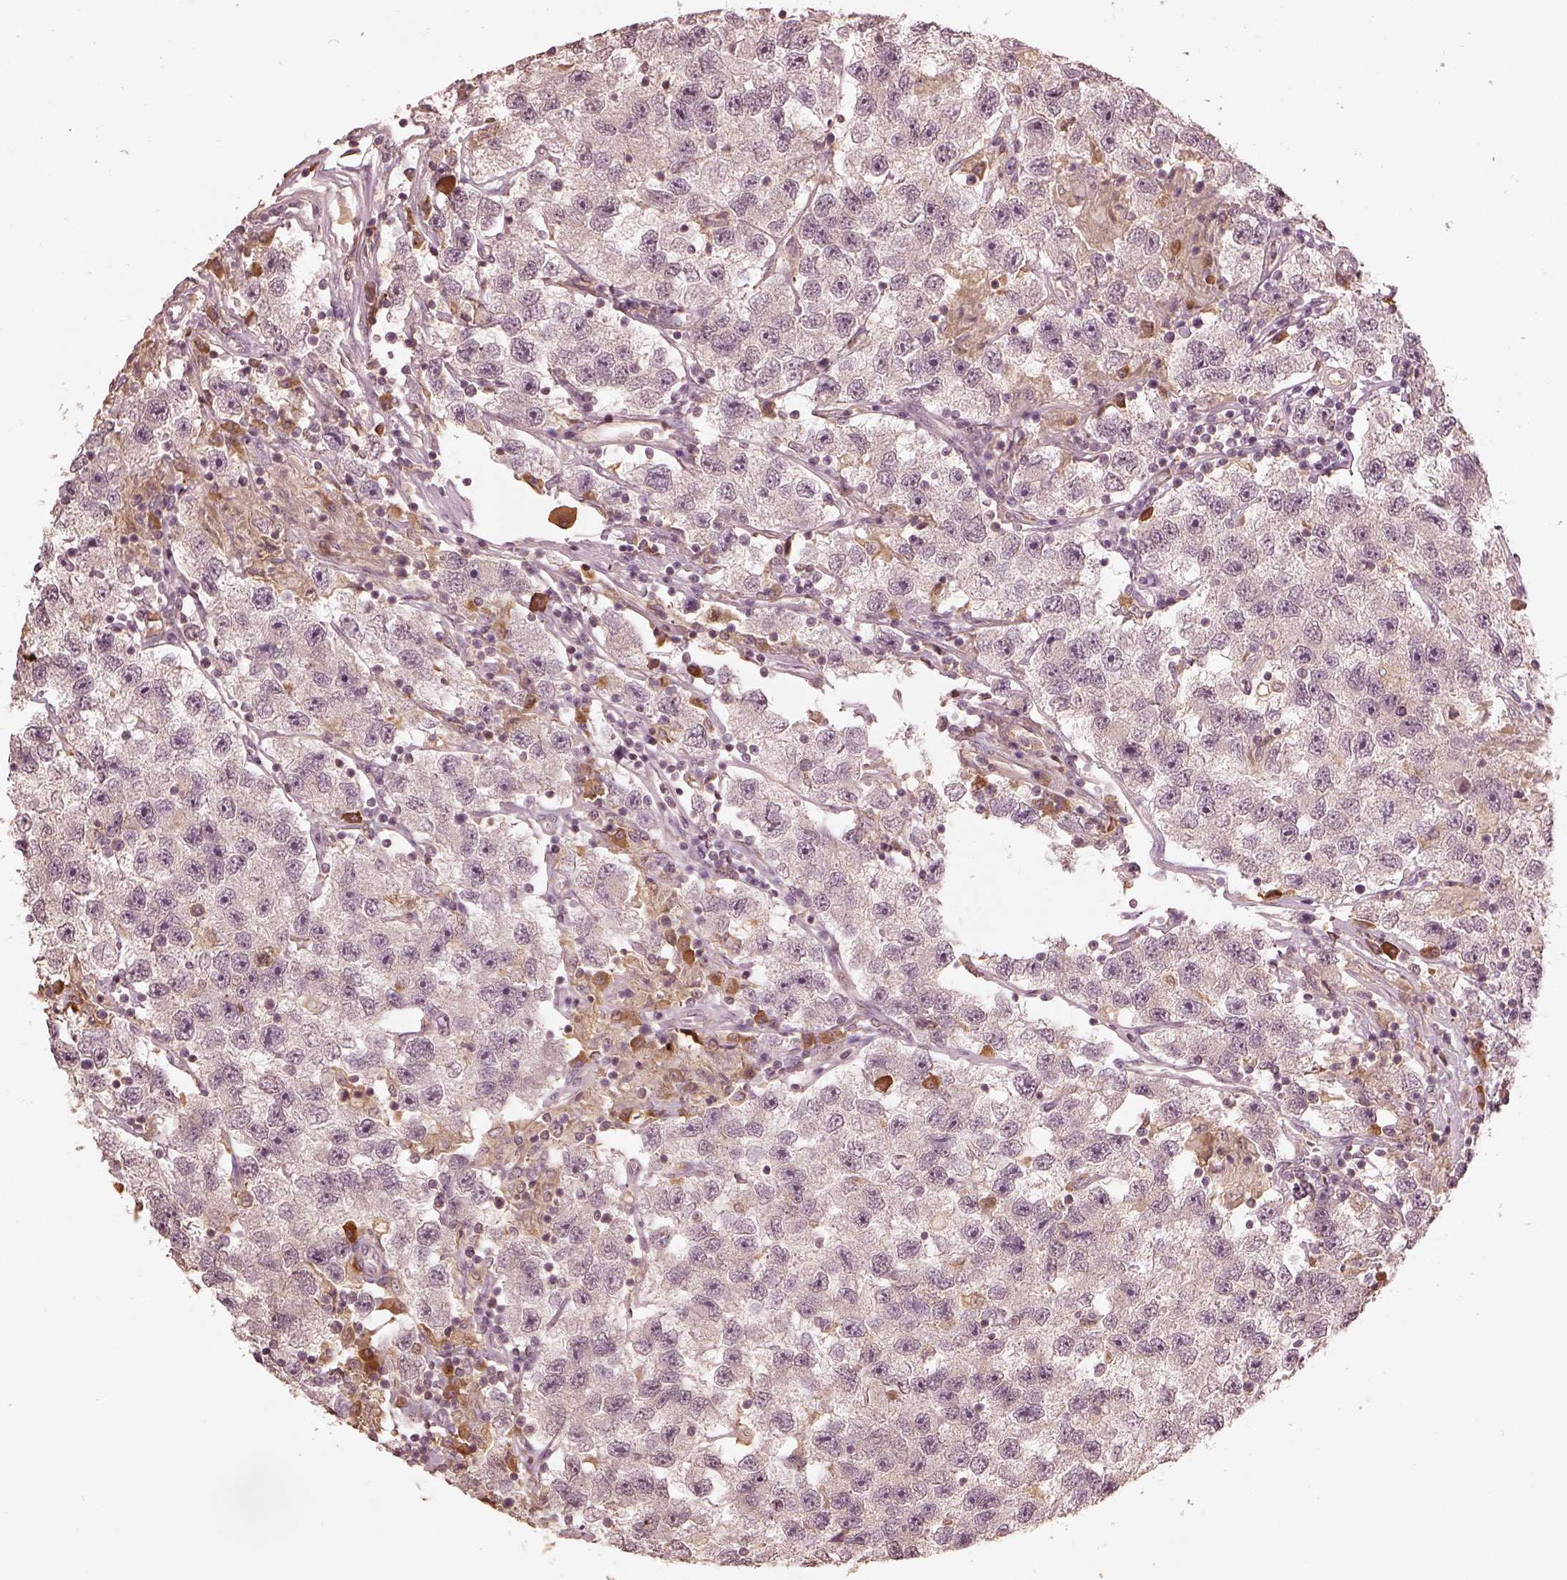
{"staining": {"intensity": "negative", "quantity": "none", "location": "none"}, "tissue": "testis cancer", "cell_type": "Tumor cells", "image_type": "cancer", "snomed": [{"axis": "morphology", "description": "Seminoma, NOS"}, {"axis": "topography", "description": "Testis"}], "caption": "Immunohistochemistry photomicrograph of neoplastic tissue: human testis cancer stained with DAB (3,3'-diaminobenzidine) demonstrates no significant protein positivity in tumor cells. (Immunohistochemistry (ihc), brightfield microscopy, high magnification).", "gene": "CALR3", "patient": {"sex": "male", "age": 26}}